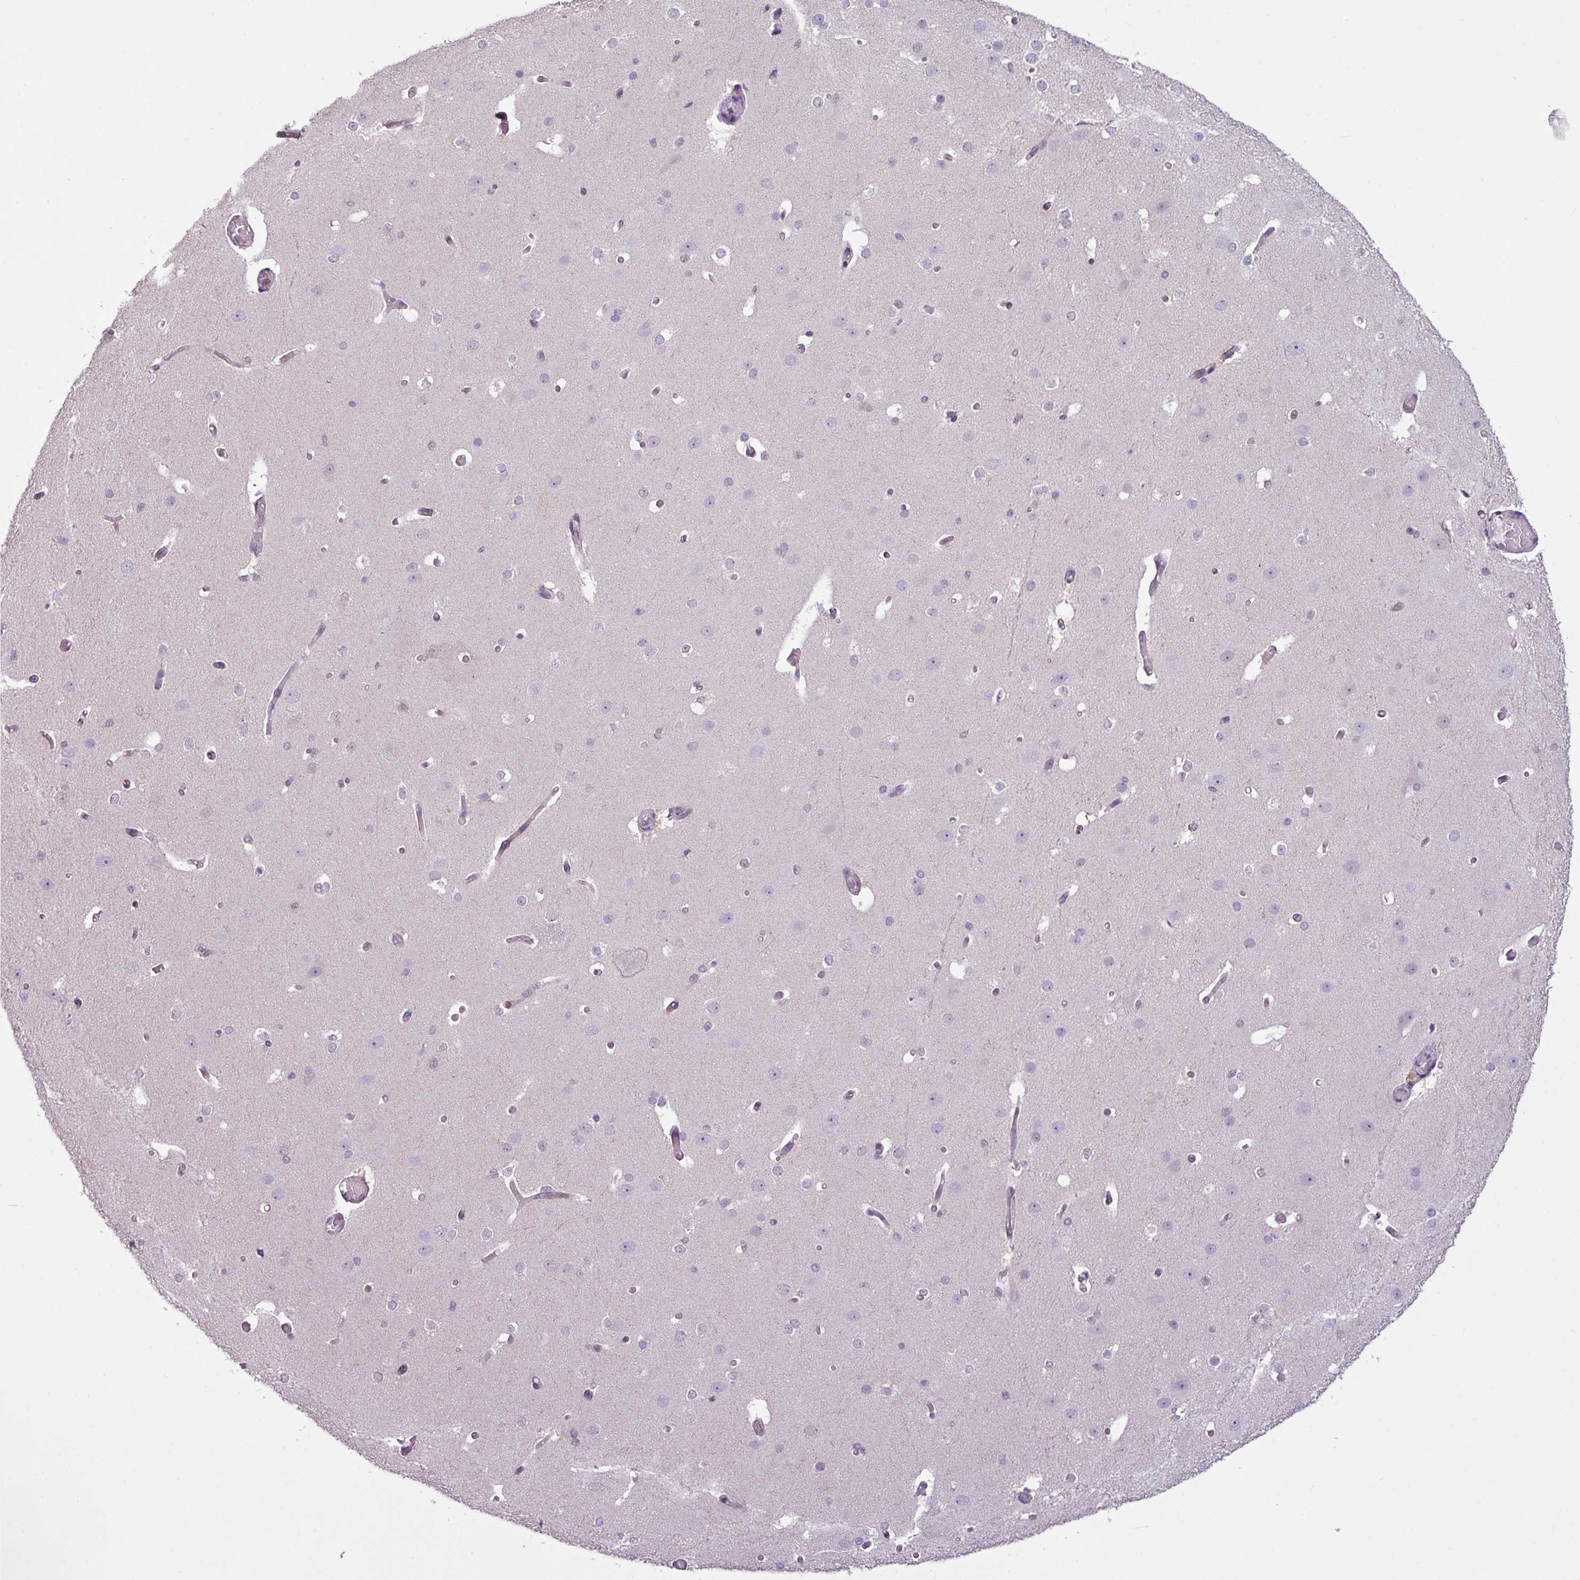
{"staining": {"intensity": "negative", "quantity": "none", "location": "none"}, "tissue": "cerebral cortex", "cell_type": "Endothelial cells", "image_type": "normal", "snomed": [{"axis": "morphology", "description": "Normal tissue, NOS"}, {"axis": "morphology", "description": "Inflammation, NOS"}, {"axis": "topography", "description": "Cerebral cortex"}], "caption": "Immunohistochemistry photomicrograph of normal cerebral cortex: cerebral cortex stained with DAB (3,3'-diaminobenzidine) demonstrates no significant protein staining in endothelial cells.", "gene": "TTLL12", "patient": {"sex": "male", "age": 6}}